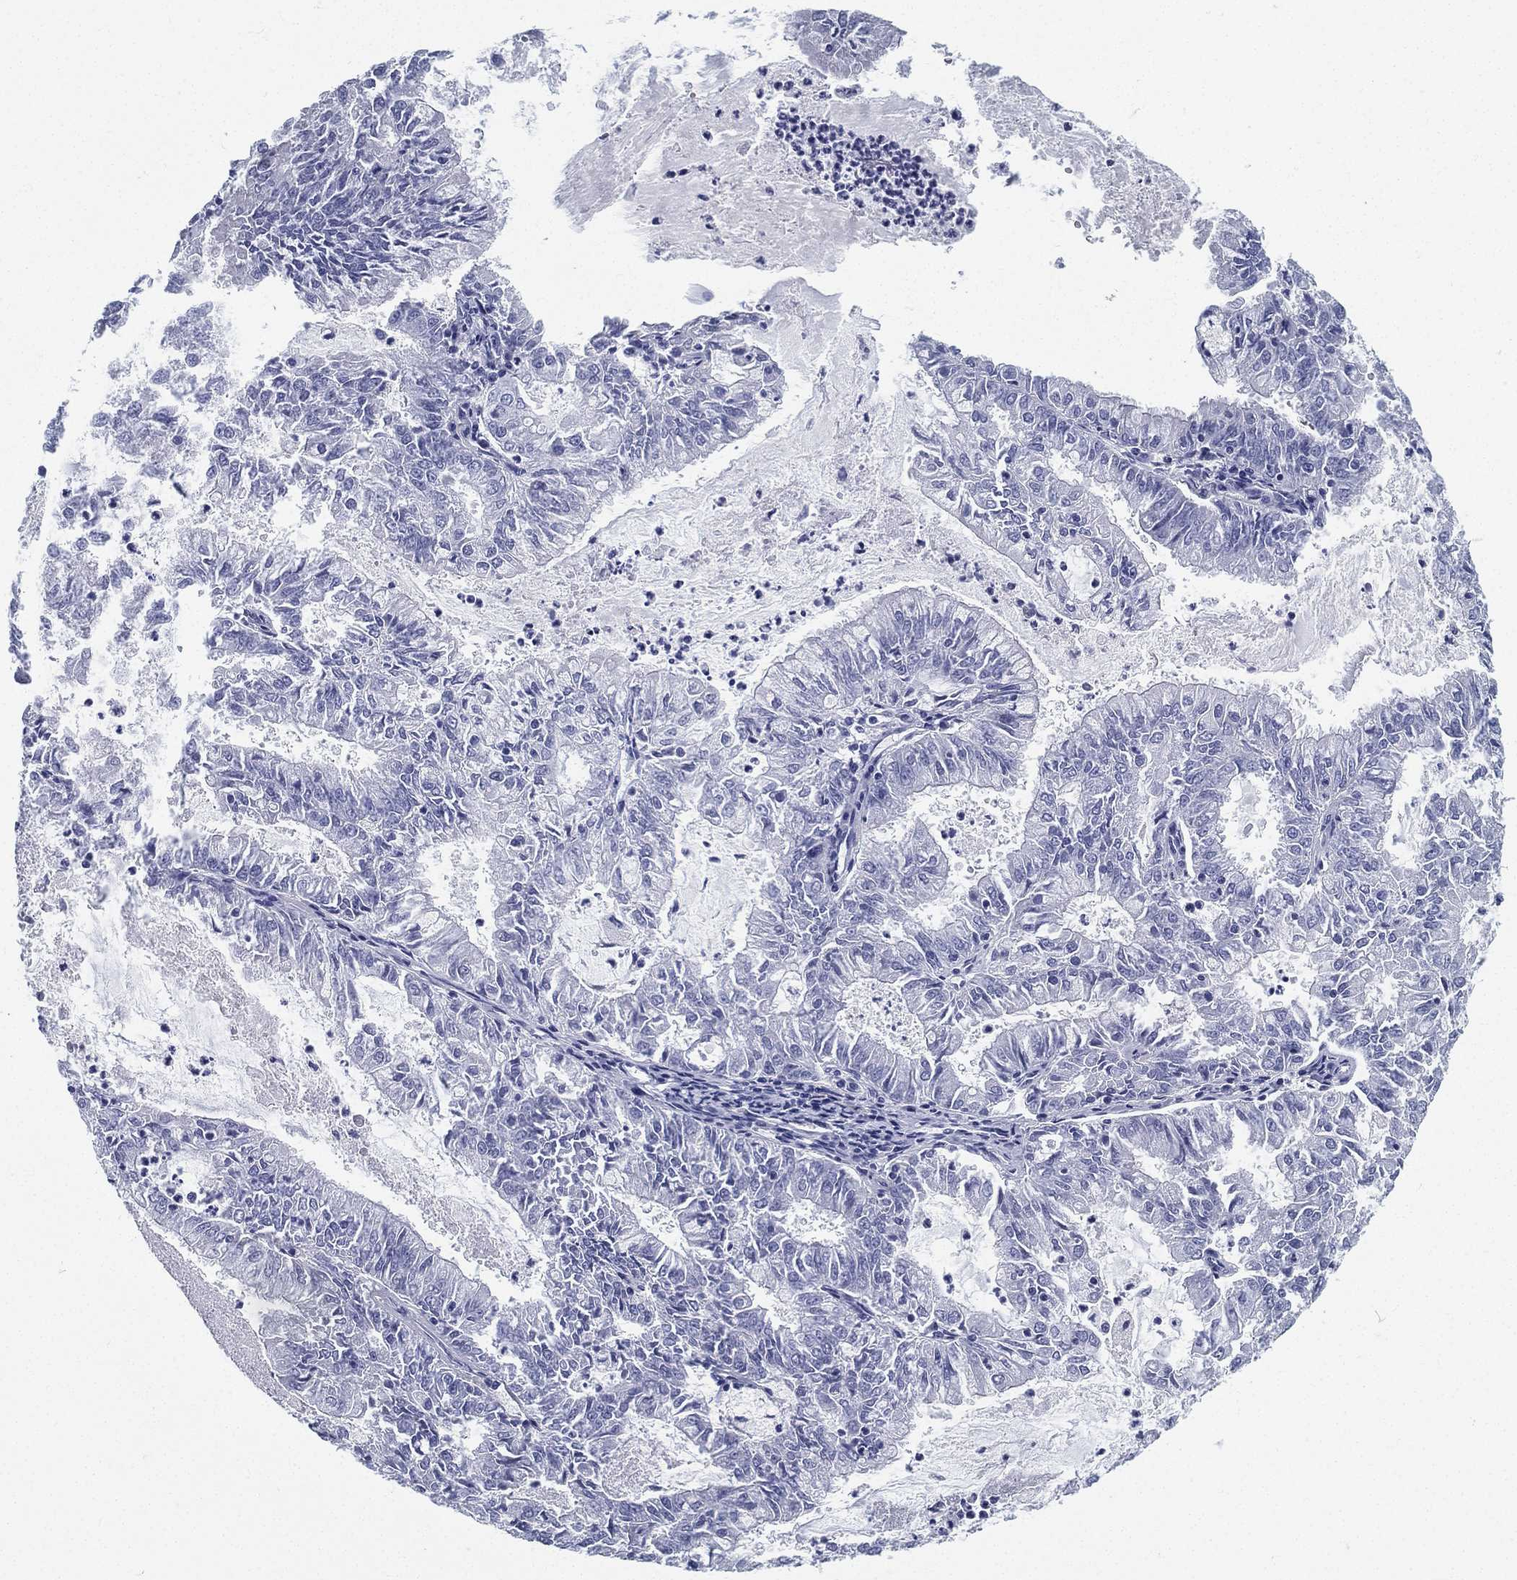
{"staining": {"intensity": "negative", "quantity": "none", "location": "none"}, "tissue": "endometrial cancer", "cell_type": "Tumor cells", "image_type": "cancer", "snomed": [{"axis": "morphology", "description": "Adenocarcinoma, NOS"}, {"axis": "topography", "description": "Endometrium"}], "caption": "Tumor cells are negative for protein expression in human endometrial cancer.", "gene": "ATP1B2", "patient": {"sex": "female", "age": 57}}